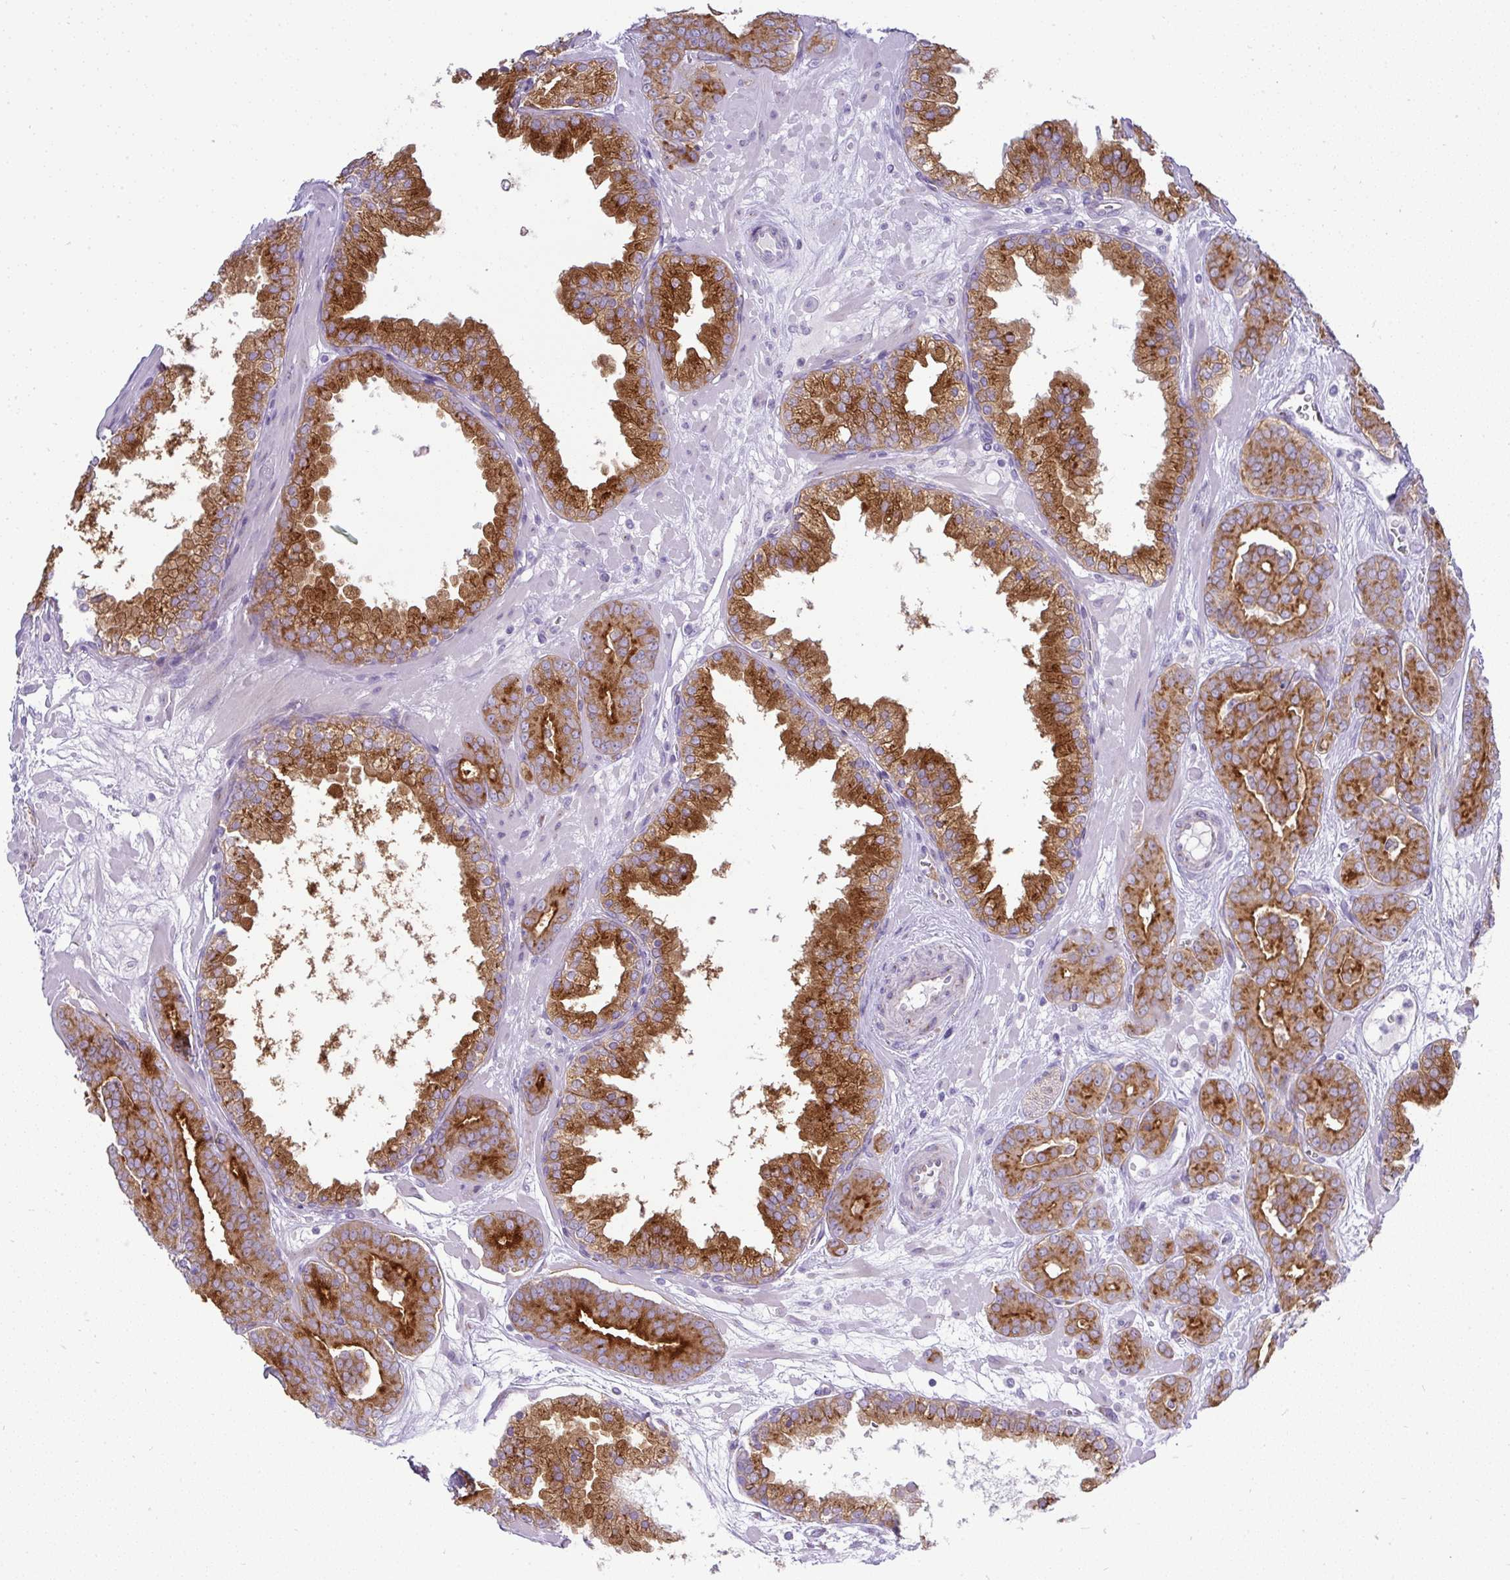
{"staining": {"intensity": "strong", "quantity": ">75%", "location": "cytoplasmic/membranous"}, "tissue": "prostate cancer", "cell_type": "Tumor cells", "image_type": "cancer", "snomed": [{"axis": "morphology", "description": "Adenocarcinoma, High grade"}, {"axis": "topography", "description": "Prostate"}], "caption": "Human high-grade adenocarcinoma (prostate) stained with a protein marker exhibits strong staining in tumor cells.", "gene": "FAM177A1", "patient": {"sex": "male", "age": 66}}